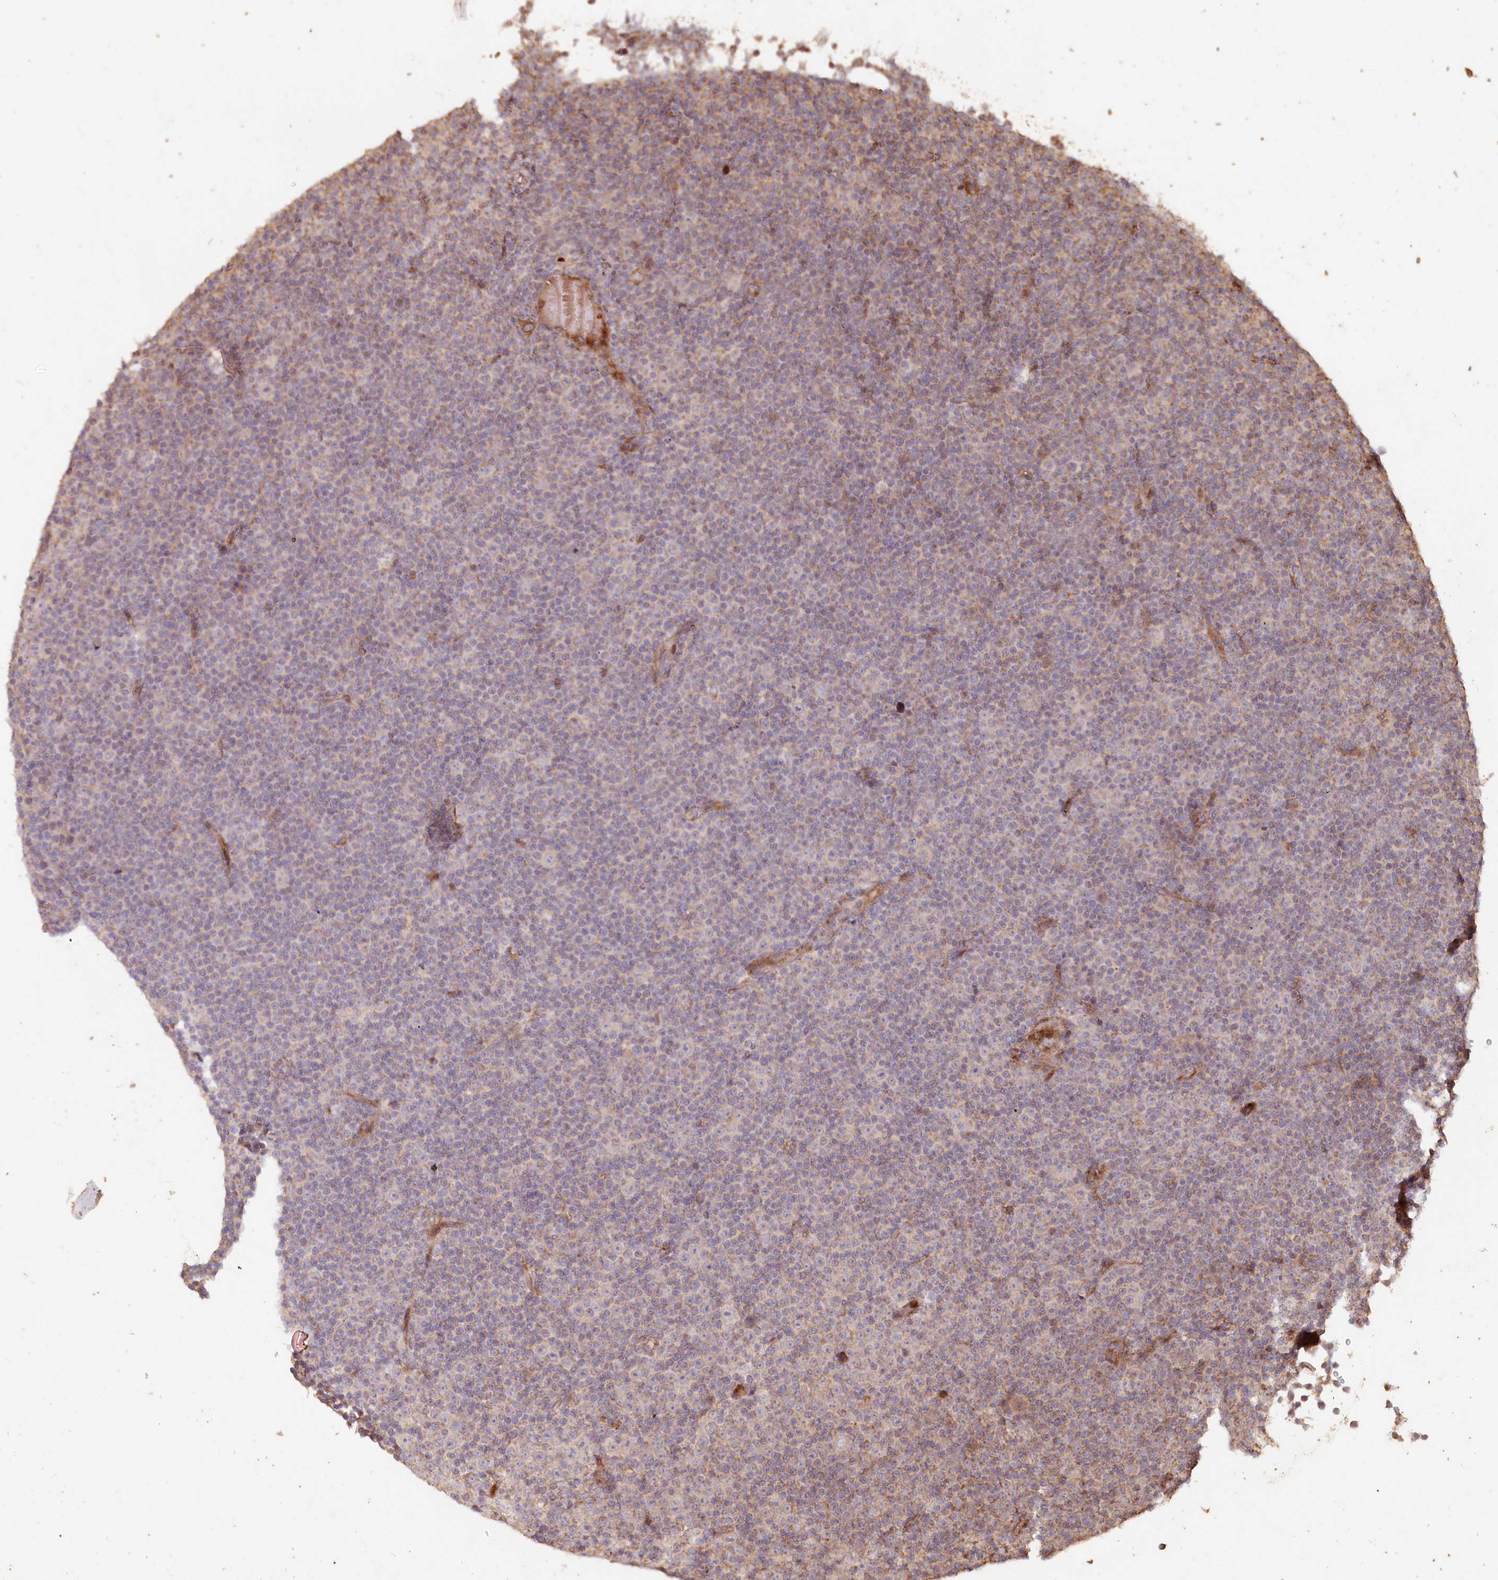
{"staining": {"intensity": "weak", "quantity": "25%-75%", "location": "cytoplasmic/membranous"}, "tissue": "lymphoma", "cell_type": "Tumor cells", "image_type": "cancer", "snomed": [{"axis": "morphology", "description": "Malignant lymphoma, non-Hodgkin's type, Low grade"}, {"axis": "topography", "description": "Lymph node"}], "caption": "Immunohistochemical staining of lymphoma exhibits low levels of weak cytoplasmic/membranous protein staining in approximately 25%-75% of tumor cells.", "gene": "HAL", "patient": {"sex": "female", "age": 67}}